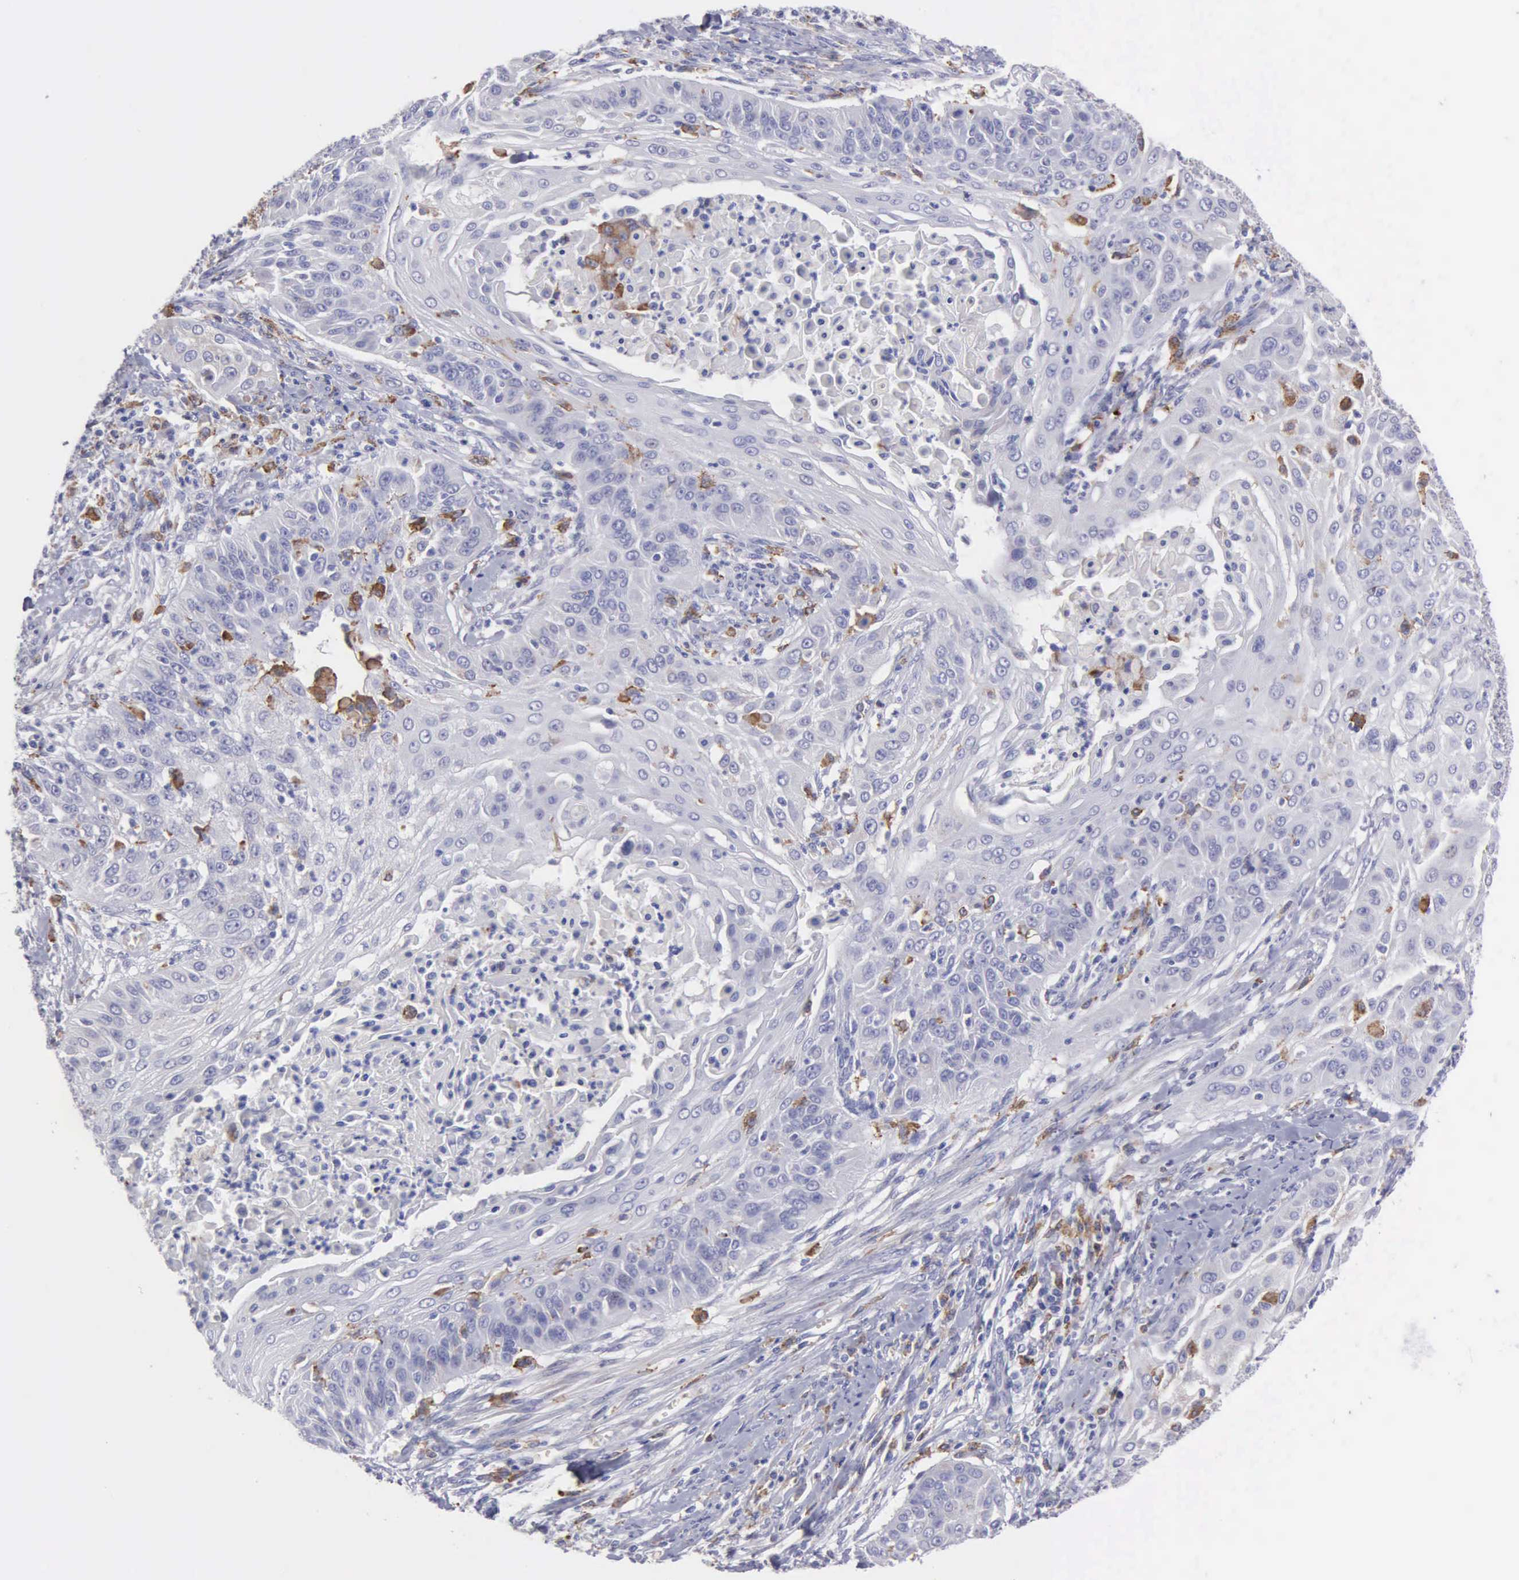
{"staining": {"intensity": "weak", "quantity": "<25%", "location": "cytoplasmic/membranous"}, "tissue": "cervical cancer", "cell_type": "Tumor cells", "image_type": "cancer", "snomed": [{"axis": "morphology", "description": "Squamous cell carcinoma, NOS"}, {"axis": "topography", "description": "Cervix"}], "caption": "Photomicrograph shows no protein positivity in tumor cells of cervical cancer tissue.", "gene": "TYRP1", "patient": {"sex": "female", "age": 64}}